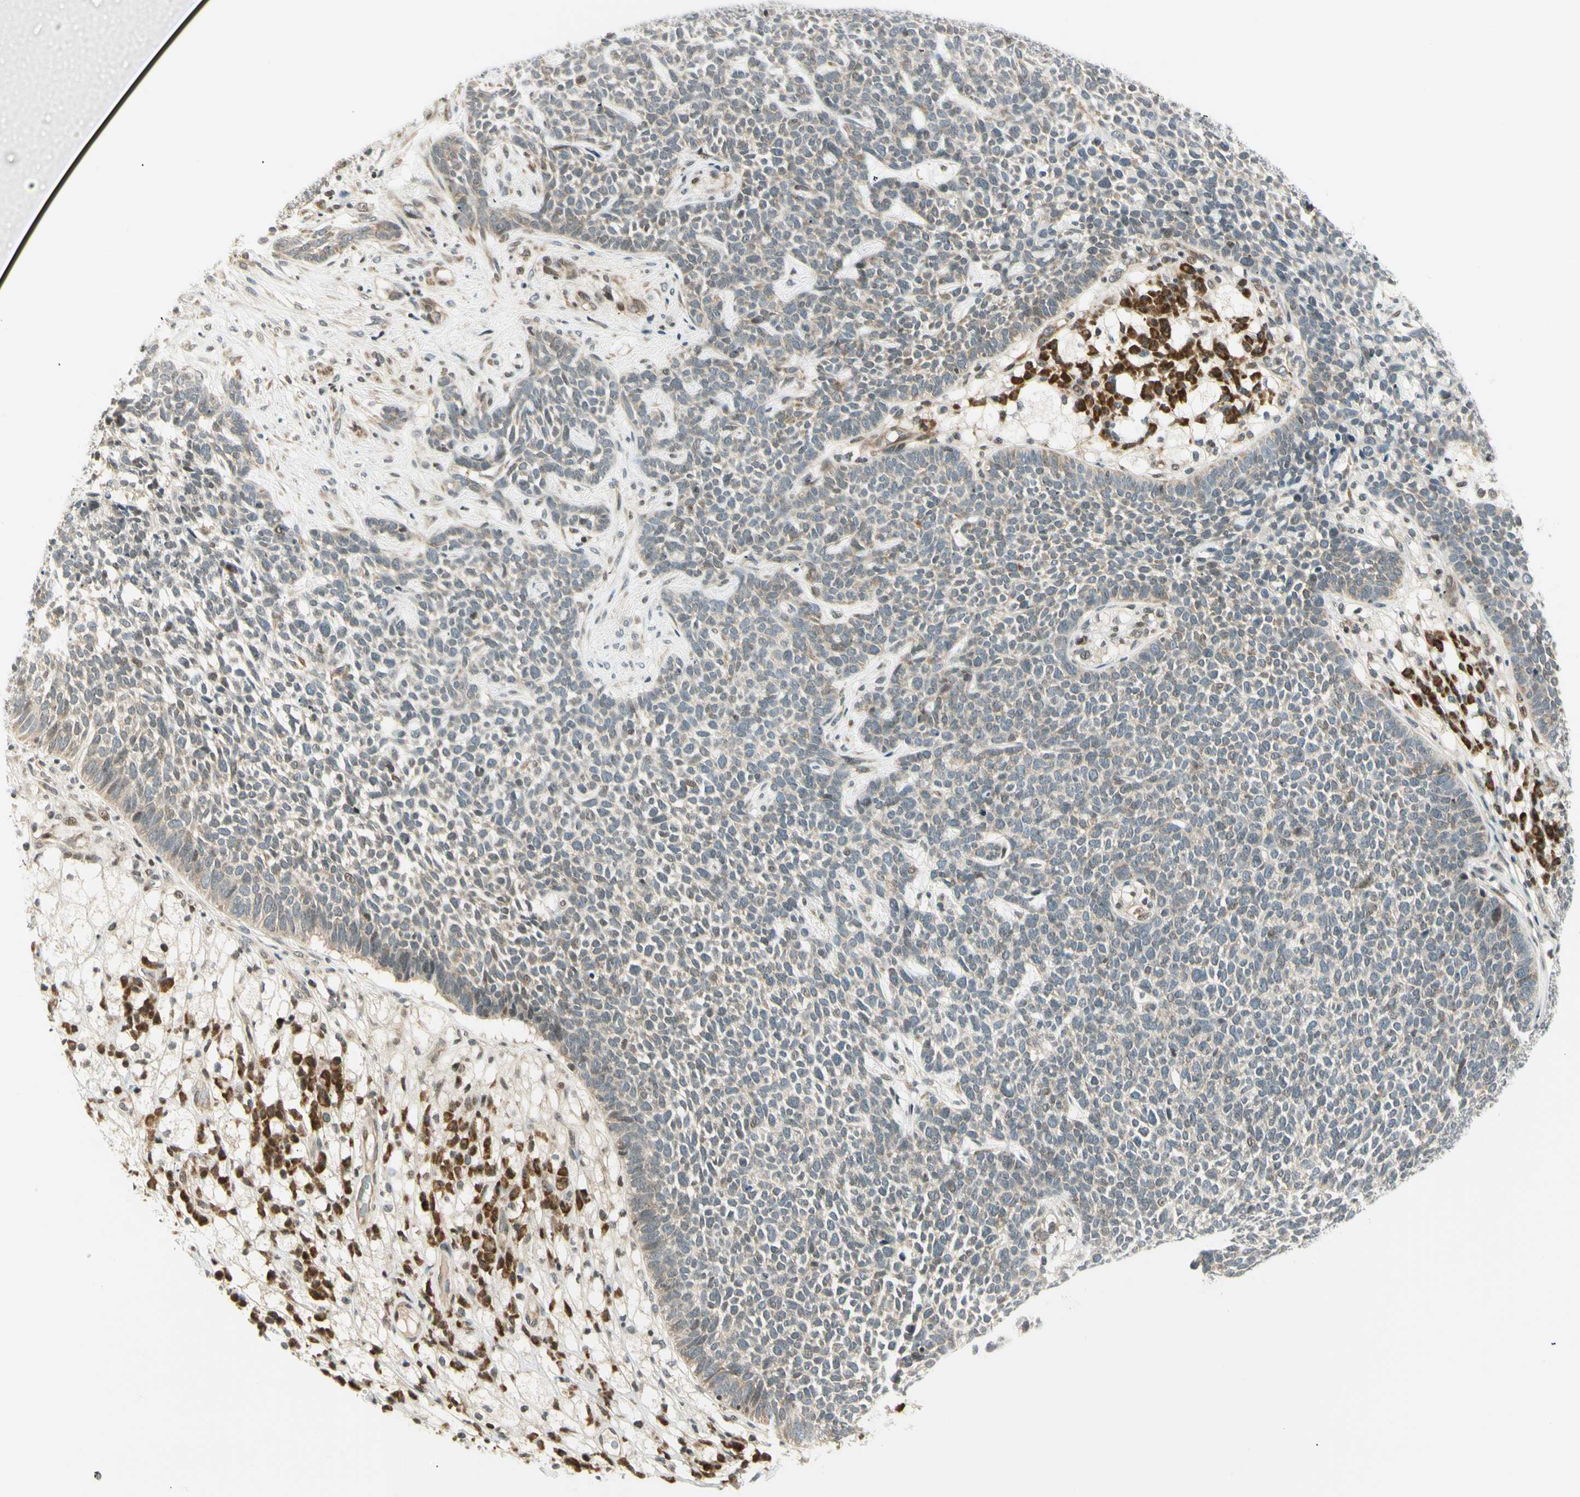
{"staining": {"intensity": "weak", "quantity": "25%-75%", "location": "cytoplasmic/membranous"}, "tissue": "skin cancer", "cell_type": "Tumor cells", "image_type": "cancer", "snomed": [{"axis": "morphology", "description": "Basal cell carcinoma"}, {"axis": "topography", "description": "Skin"}], "caption": "Immunohistochemical staining of human skin cancer exhibits low levels of weak cytoplasmic/membranous positivity in about 25%-75% of tumor cells. (brown staining indicates protein expression, while blue staining denotes nuclei).", "gene": "TPT1", "patient": {"sex": "female", "age": 84}}